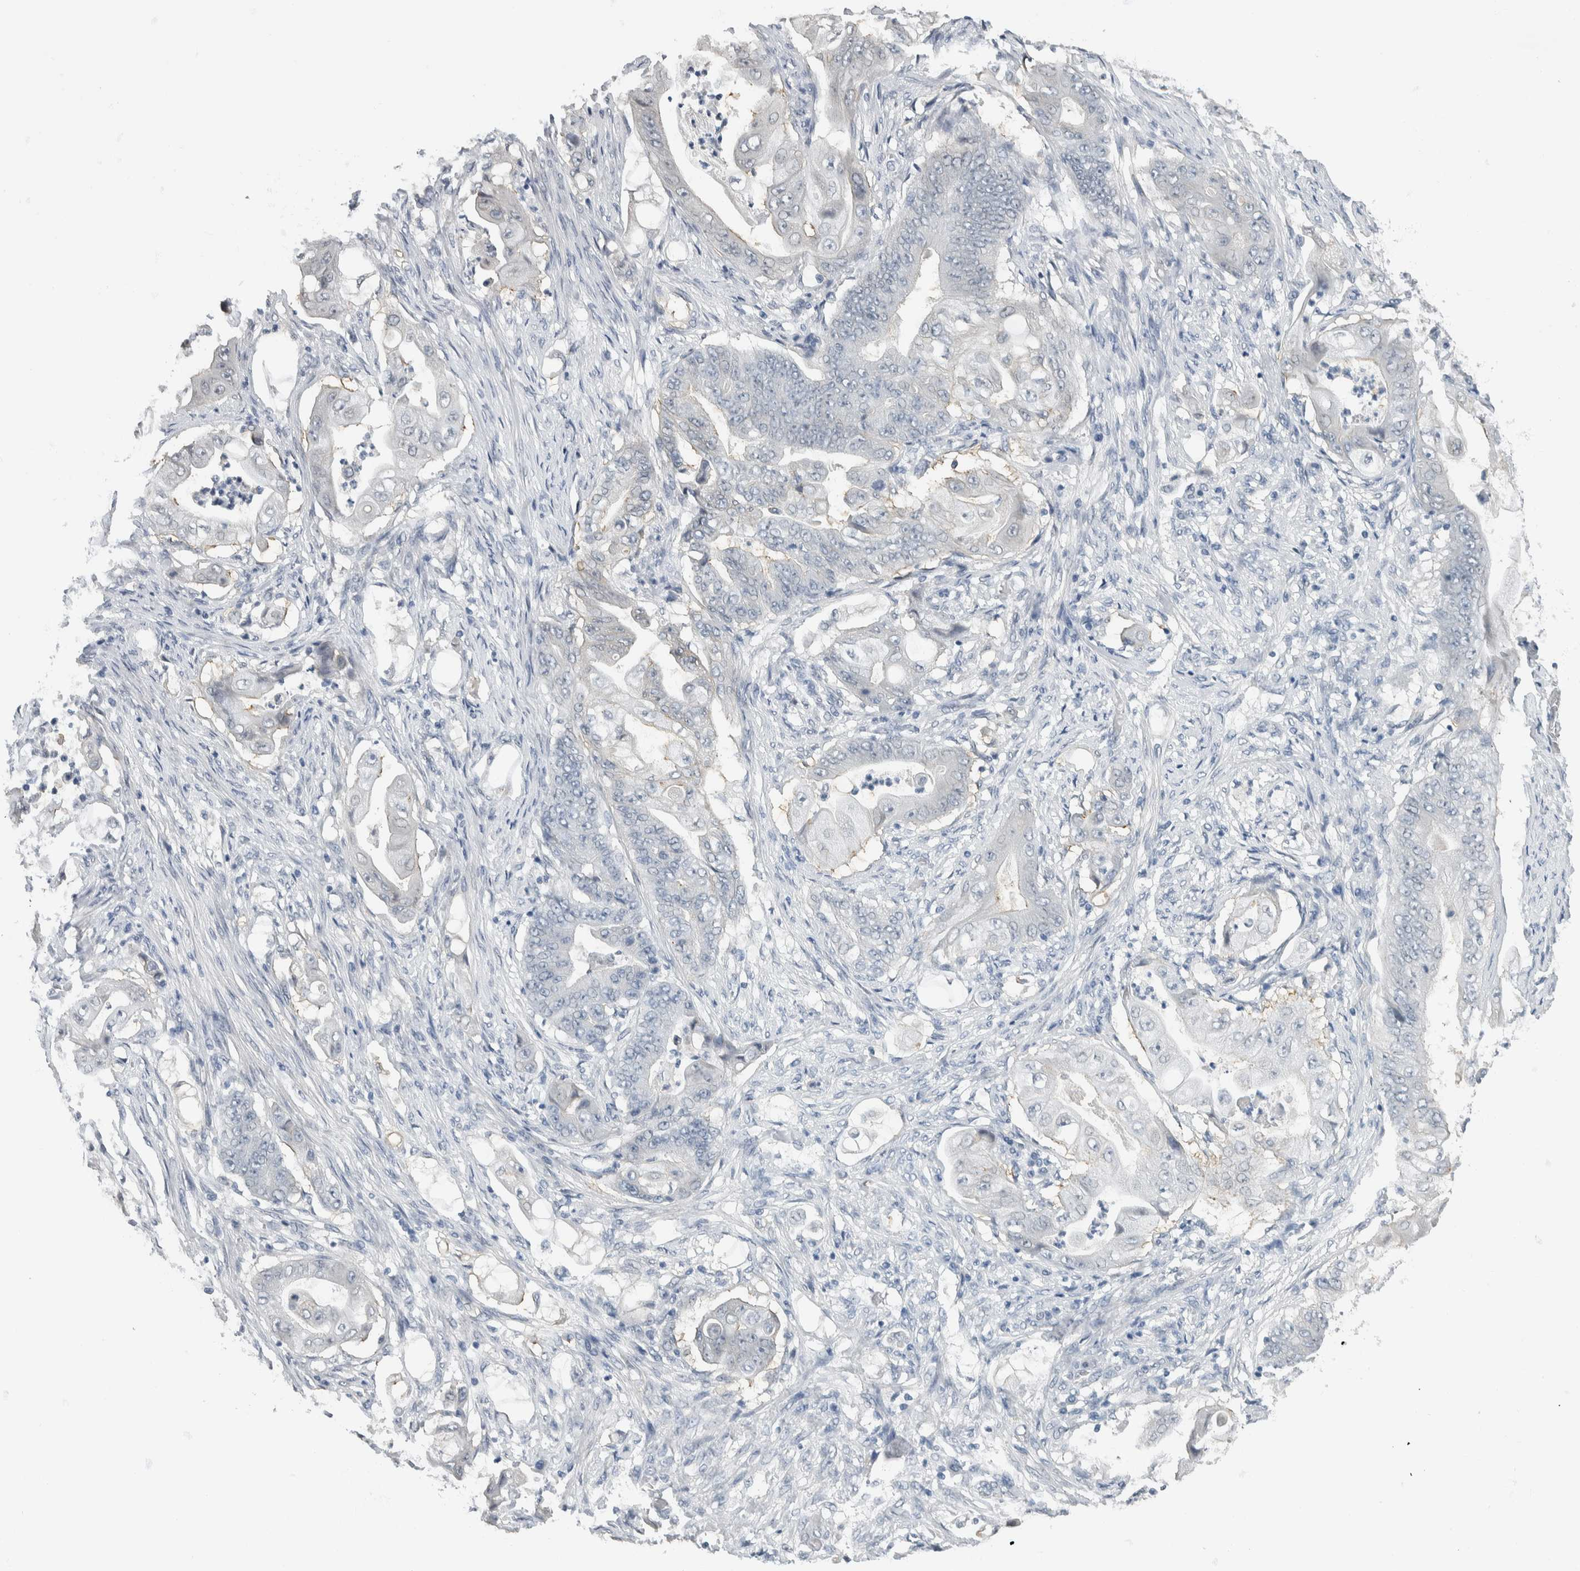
{"staining": {"intensity": "negative", "quantity": "none", "location": "none"}, "tissue": "stomach cancer", "cell_type": "Tumor cells", "image_type": "cancer", "snomed": [{"axis": "morphology", "description": "Adenocarcinoma, NOS"}, {"axis": "topography", "description": "Stomach"}], "caption": "DAB (3,3'-diaminobenzidine) immunohistochemical staining of human stomach adenocarcinoma exhibits no significant staining in tumor cells.", "gene": "NEFM", "patient": {"sex": "female", "age": 73}}